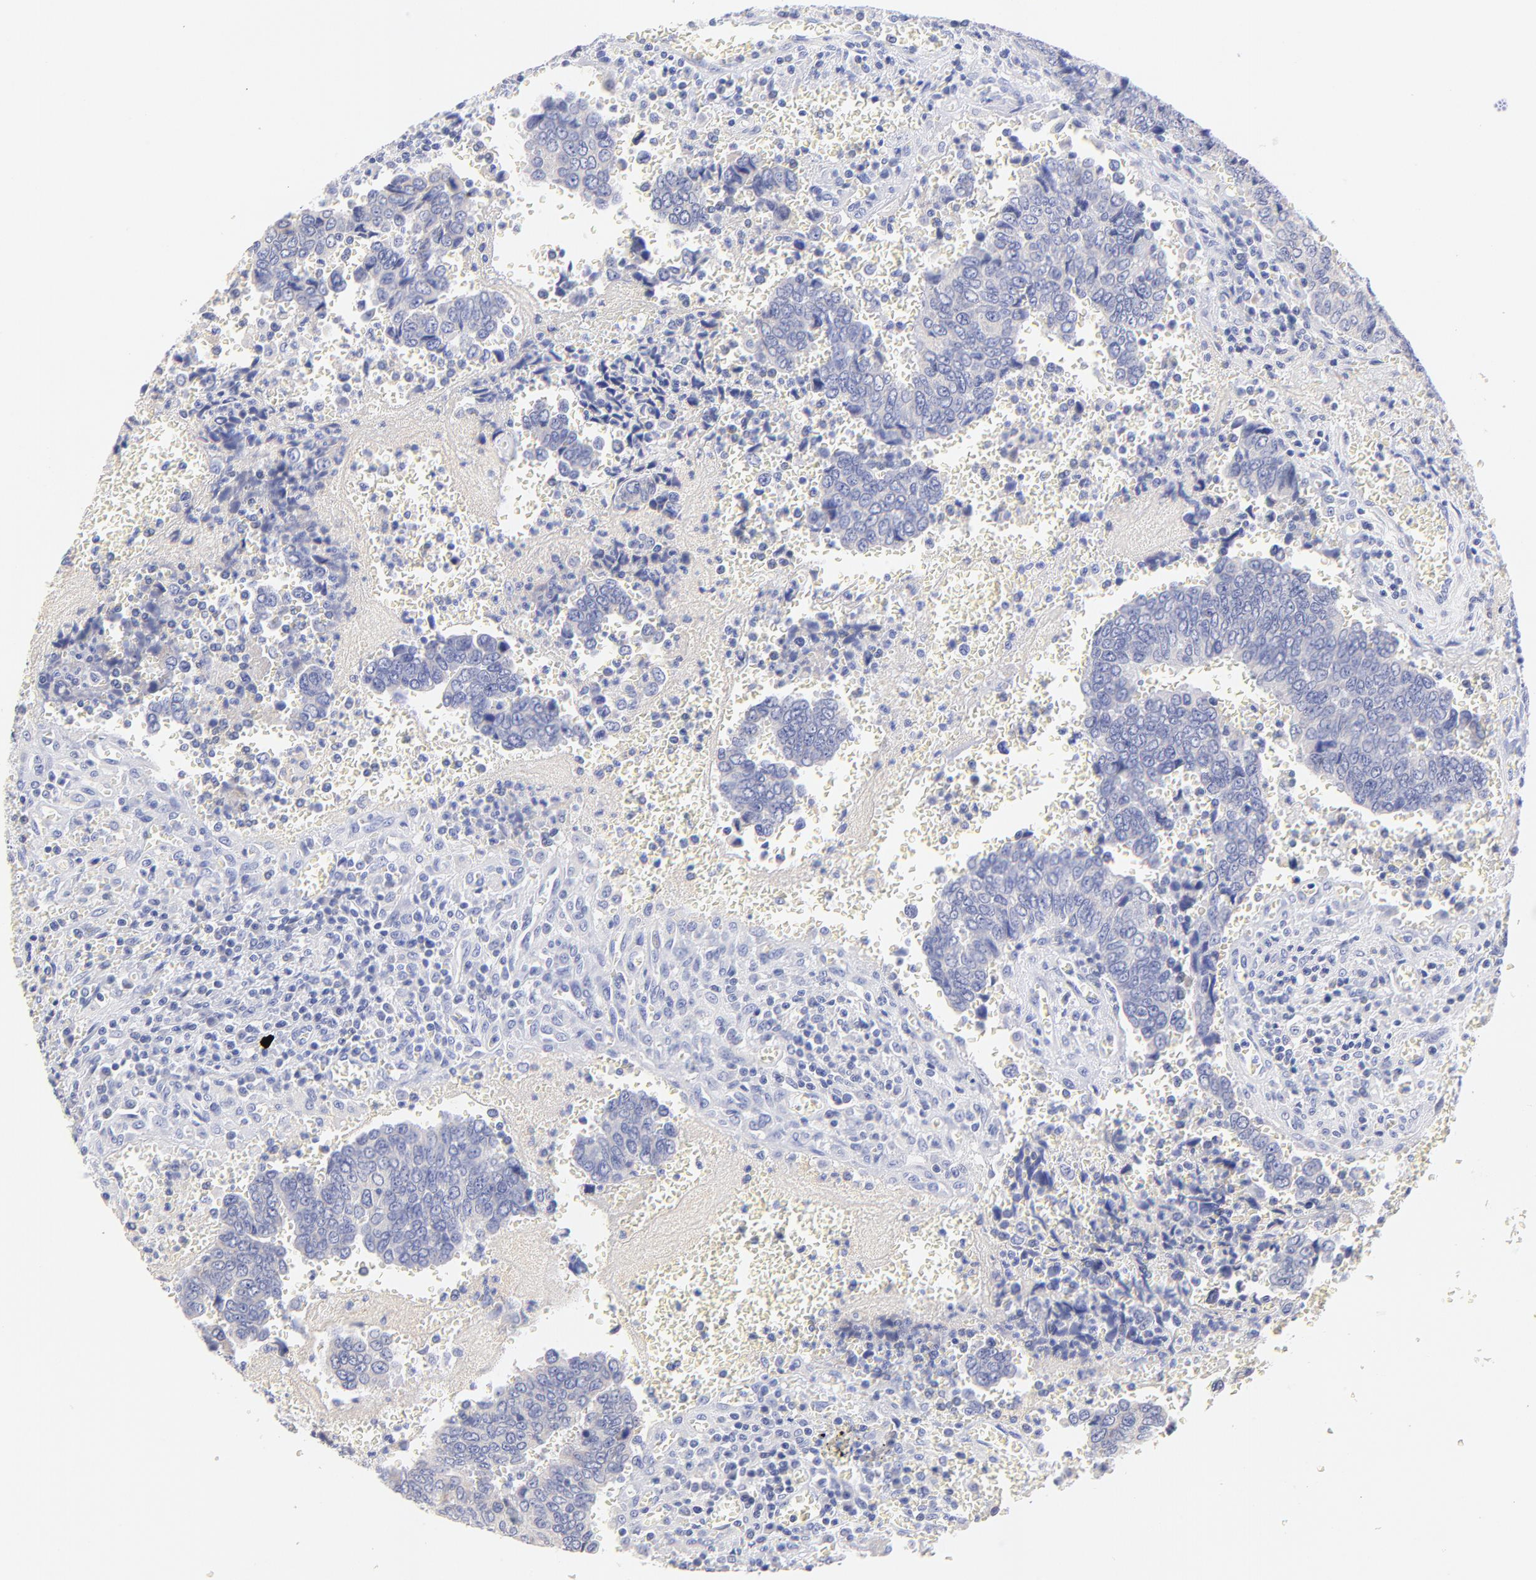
{"staining": {"intensity": "negative", "quantity": "none", "location": "none"}, "tissue": "urothelial cancer", "cell_type": "Tumor cells", "image_type": "cancer", "snomed": [{"axis": "morphology", "description": "Urothelial carcinoma, High grade"}, {"axis": "topography", "description": "Urinary bladder"}], "caption": "Human high-grade urothelial carcinoma stained for a protein using IHC demonstrates no positivity in tumor cells.", "gene": "EBP", "patient": {"sex": "male", "age": 86}}